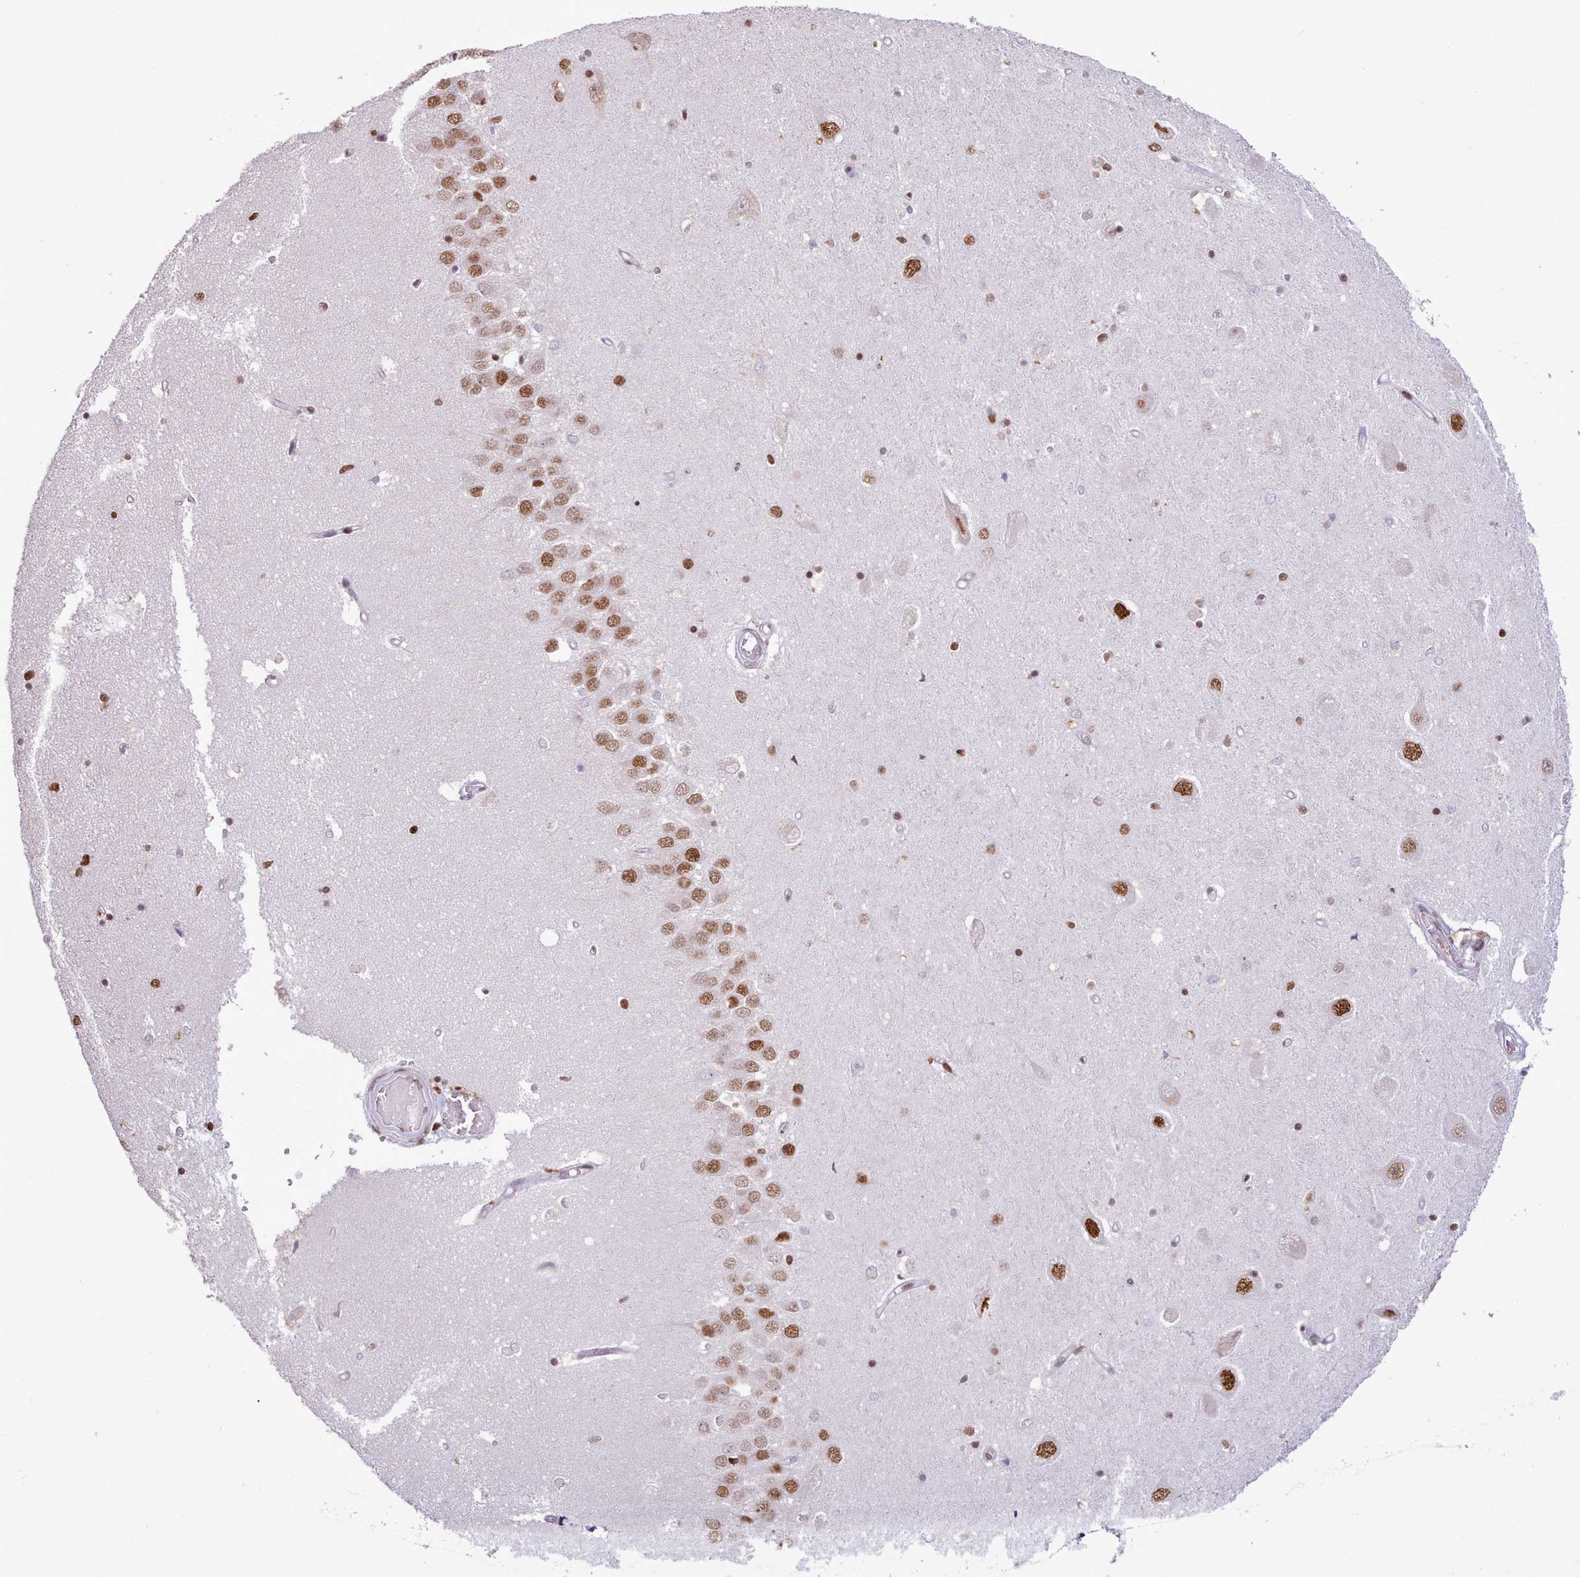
{"staining": {"intensity": "moderate", "quantity": "<25%", "location": "nuclear"}, "tissue": "hippocampus", "cell_type": "Glial cells", "image_type": "normal", "snomed": [{"axis": "morphology", "description": "Normal tissue, NOS"}, {"axis": "topography", "description": "Hippocampus"}], "caption": "This photomicrograph demonstrates immunohistochemistry staining of unremarkable human hippocampus, with low moderate nuclear staining in about <25% of glial cells.", "gene": "TAF15", "patient": {"sex": "male", "age": 45}}